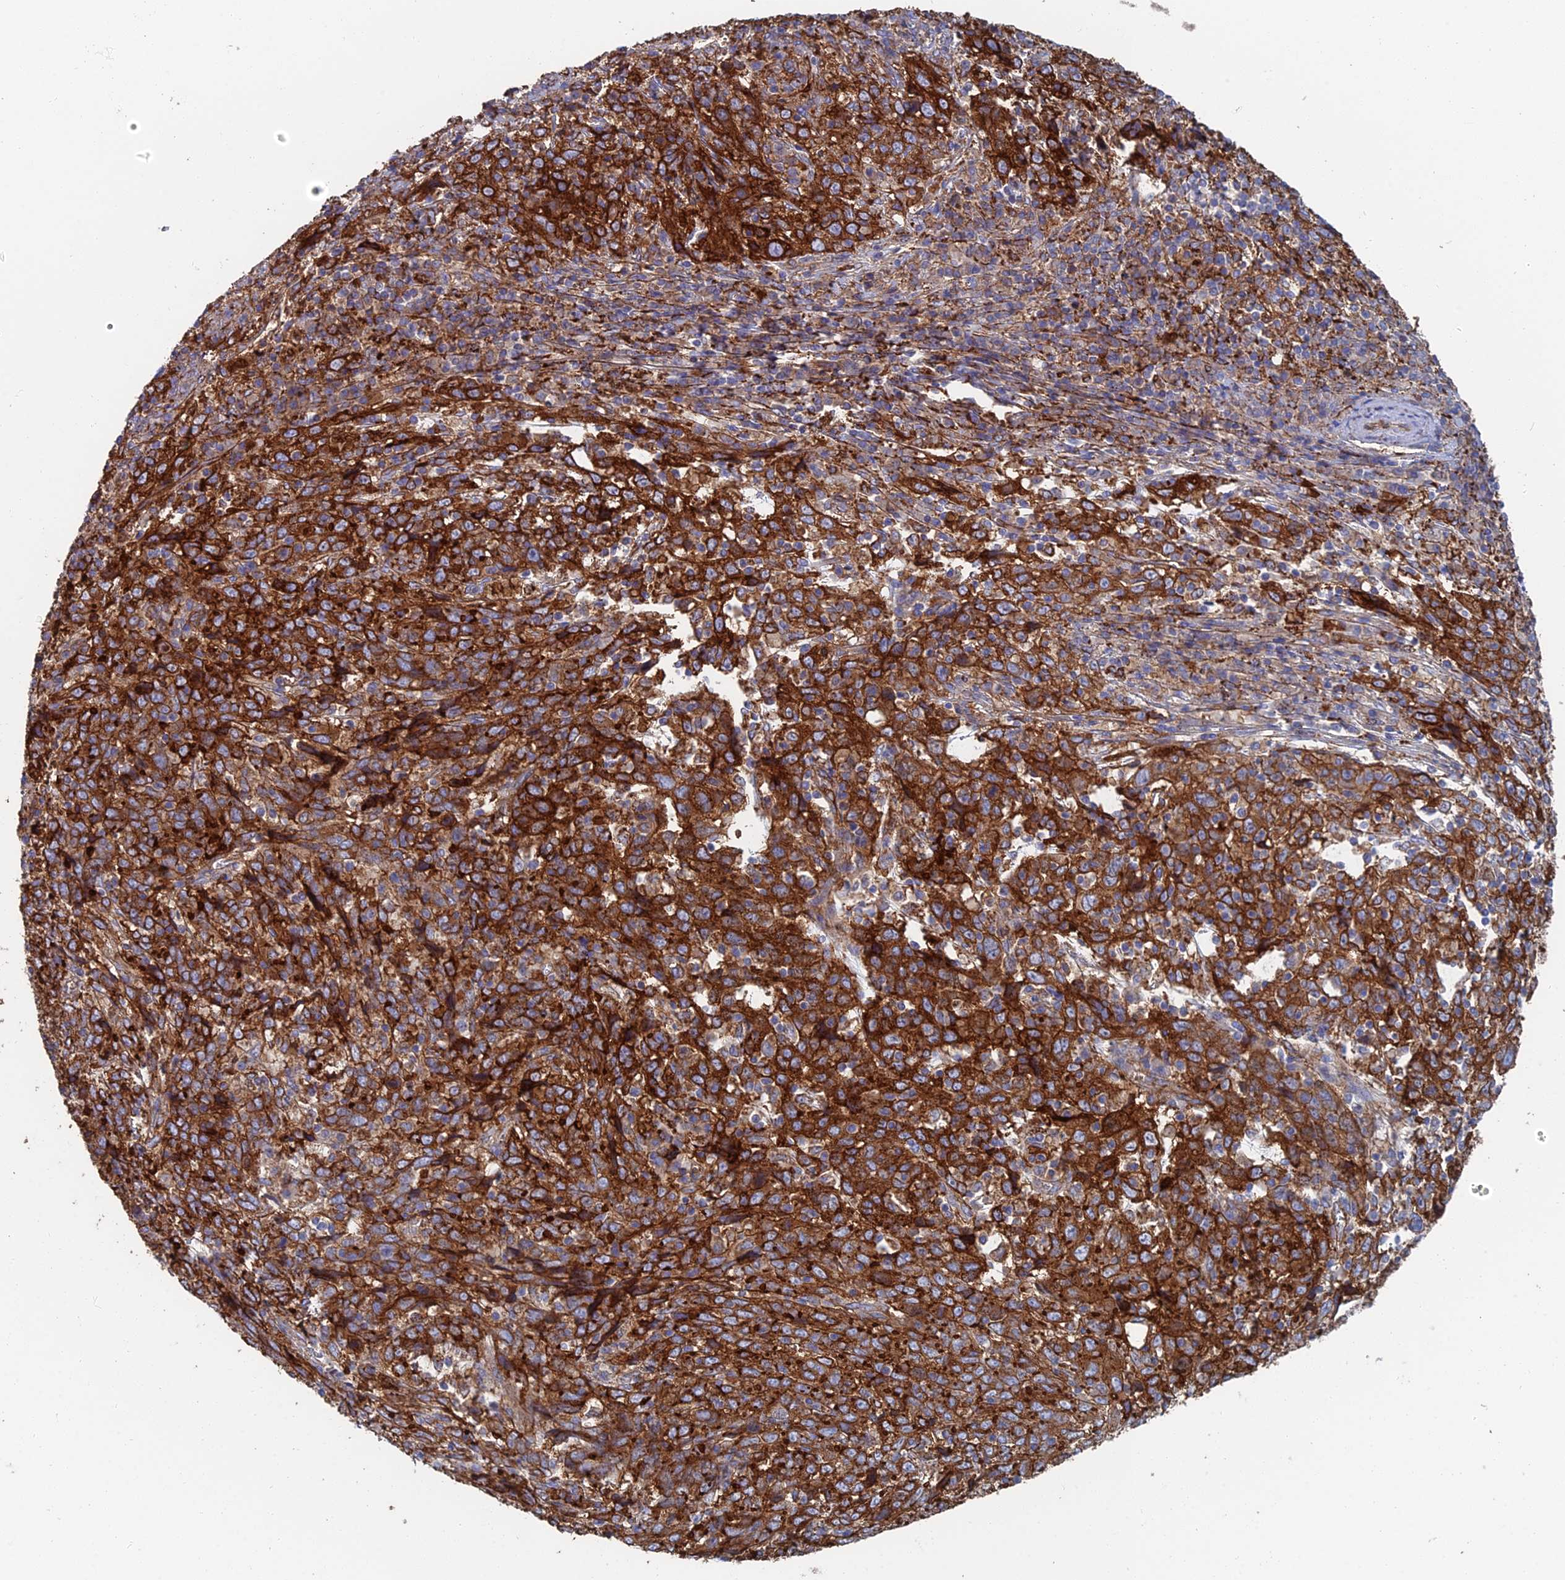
{"staining": {"intensity": "strong", "quantity": ">75%", "location": "cytoplasmic/membranous"}, "tissue": "cervical cancer", "cell_type": "Tumor cells", "image_type": "cancer", "snomed": [{"axis": "morphology", "description": "Squamous cell carcinoma, NOS"}, {"axis": "topography", "description": "Cervix"}], "caption": "DAB immunohistochemical staining of cervical cancer (squamous cell carcinoma) reveals strong cytoplasmic/membranous protein positivity in approximately >75% of tumor cells. The protein of interest is shown in brown color, while the nuclei are stained blue.", "gene": "SNX11", "patient": {"sex": "female", "age": 46}}